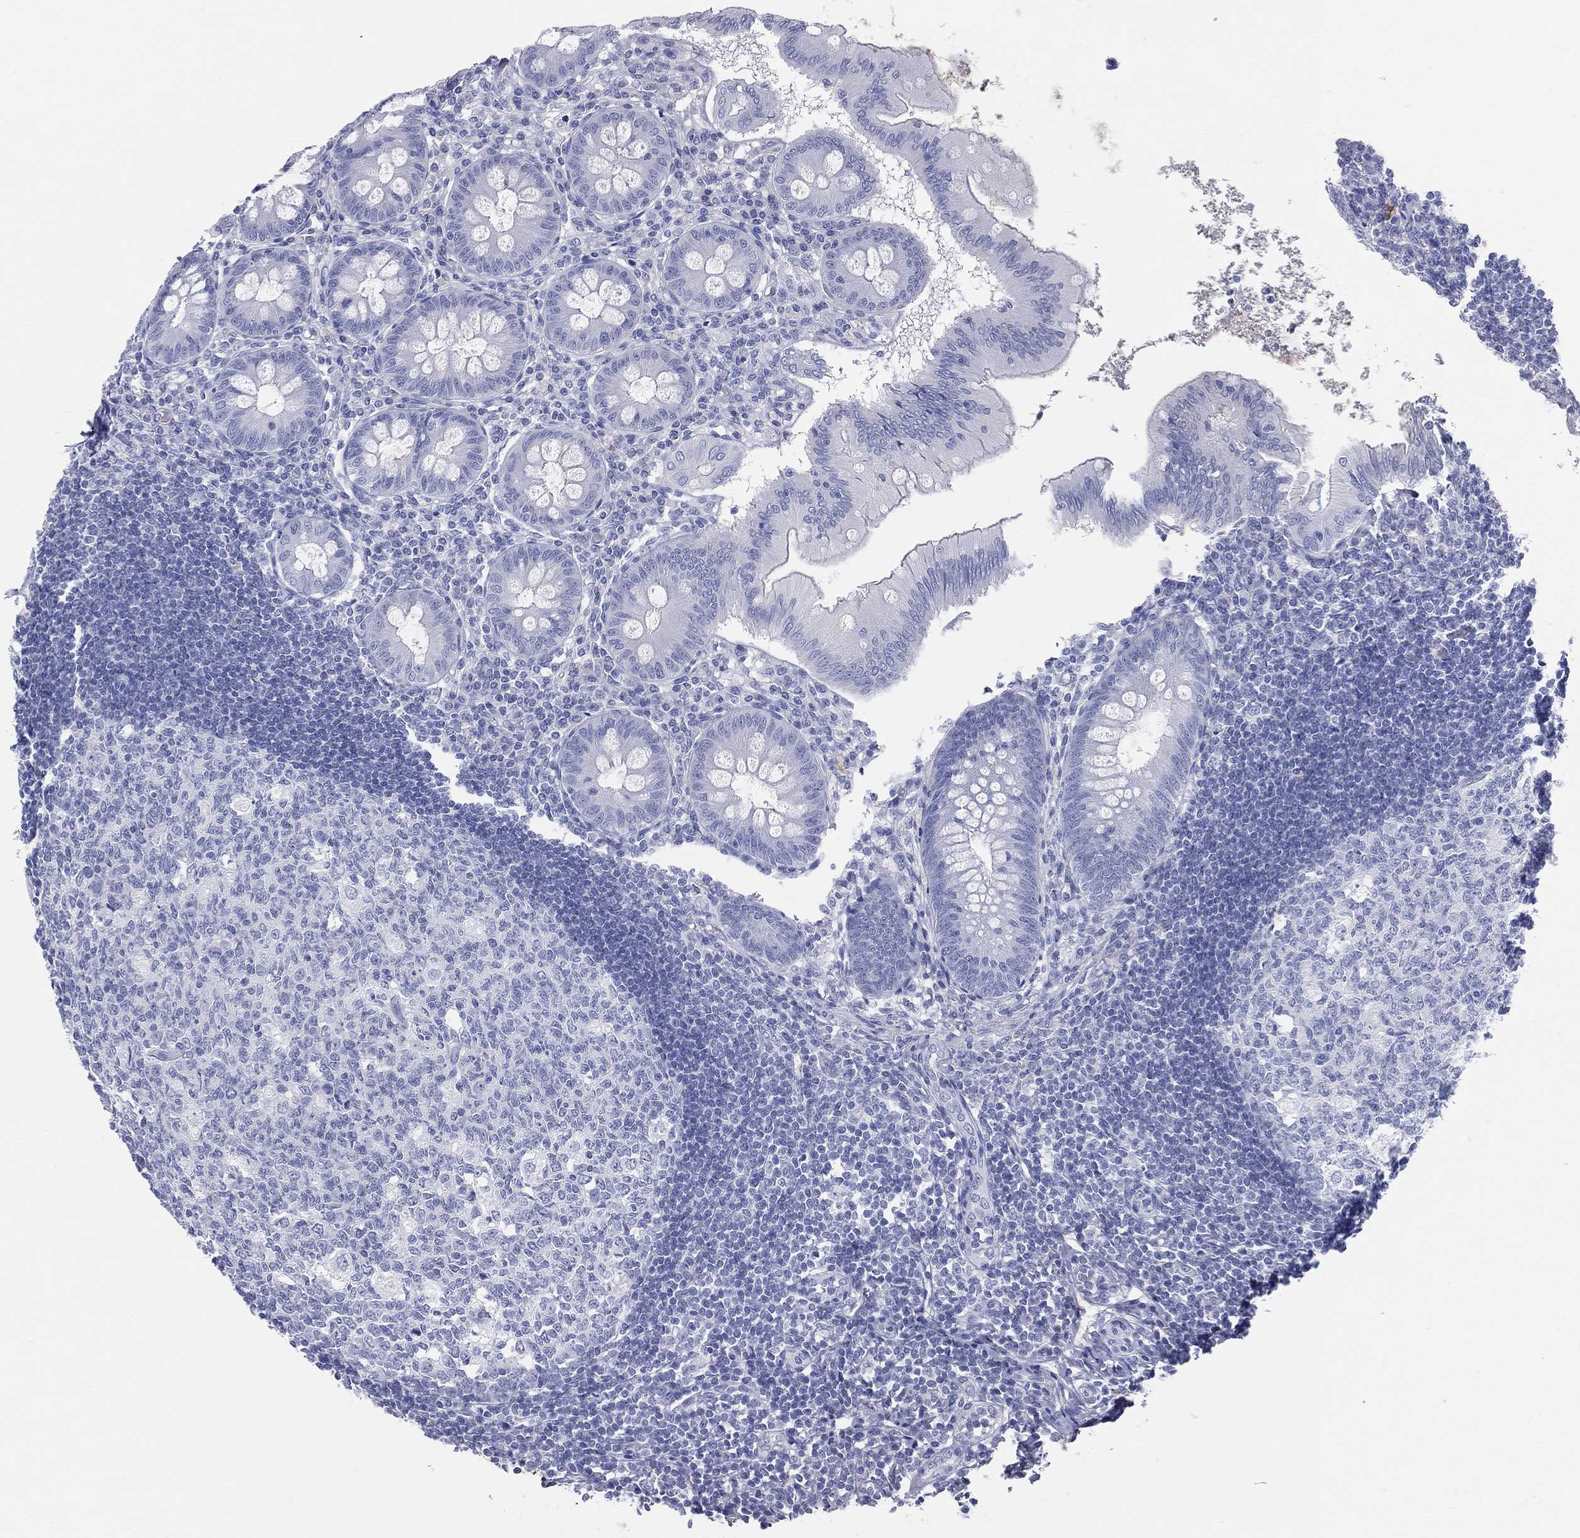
{"staining": {"intensity": "negative", "quantity": "none", "location": "none"}, "tissue": "appendix", "cell_type": "Glandular cells", "image_type": "normal", "snomed": [{"axis": "morphology", "description": "Normal tissue, NOS"}, {"axis": "morphology", "description": "Inflammation, NOS"}, {"axis": "topography", "description": "Appendix"}], "caption": "IHC micrograph of normal appendix stained for a protein (brown), which demonstrates no staining in glandular cells. The staining is performed using DAB brown chromogen with nuclei counter-stained in using hematoxylin.", "gene": "HP", "patient": {"sex": "male", "age": 16}}